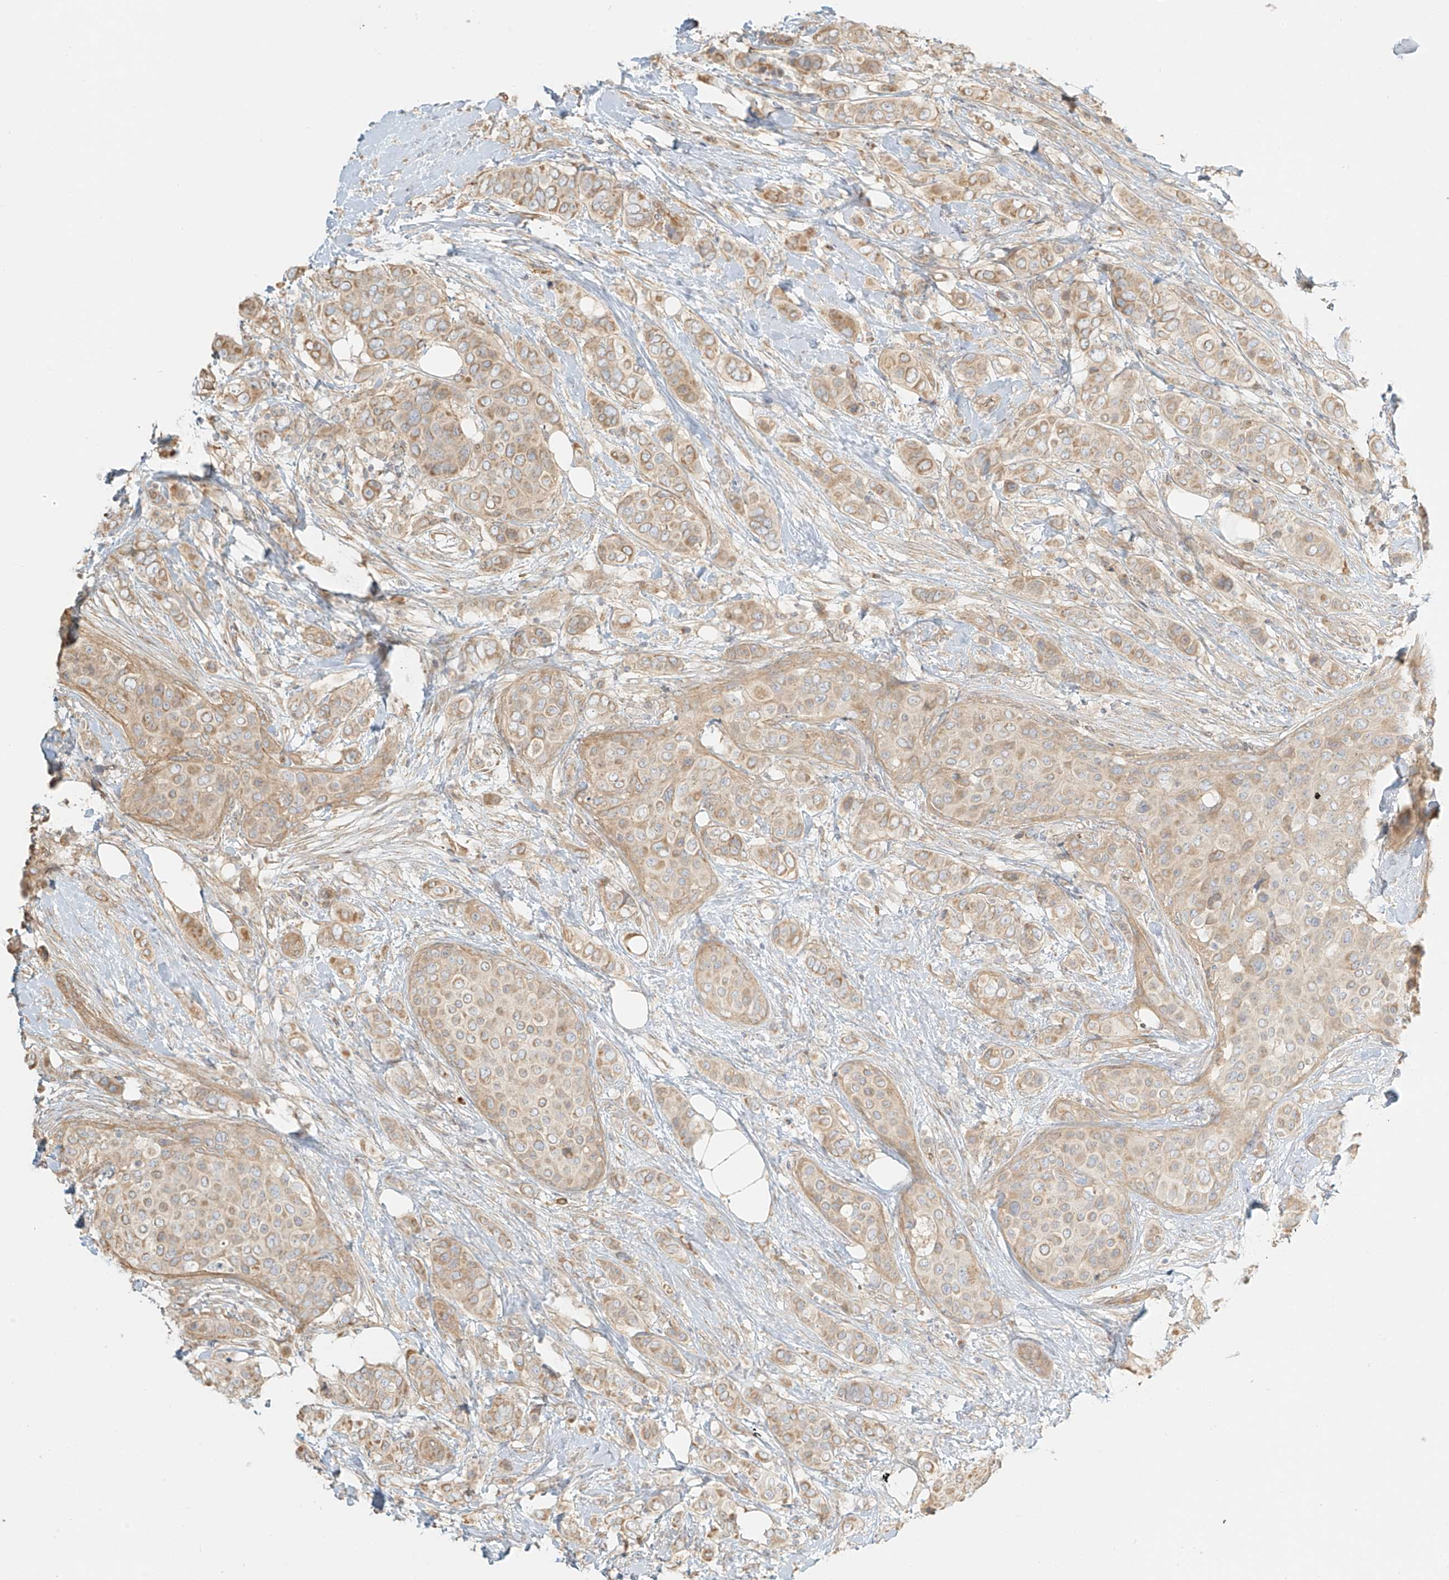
{"staining": {"intensity": "weak", "quantity": ">75%", "location": "cytoplasmic/membranous"}, "tissue": "breast cancer", "cell_type": "Tumor cells", "image_type": "cancer", "snomed": [{"axis": "morphology", "description": "Lobular carcinoma"}, {"axis": "topography", "description": "Breast"}], "caption": "Immunohistochemistry (DAB) staining of human lobular carcinoma (breast) reveals weak cytoplasmic/membranous protein staining in approximately >75% of tumor cells. Using DAB (brown) and hematoxylin (blue) stains, captured at high magnification using brightfield microscopy.", "gene": "UPK1B", "patient": {"sex": "female", "age": 51}}